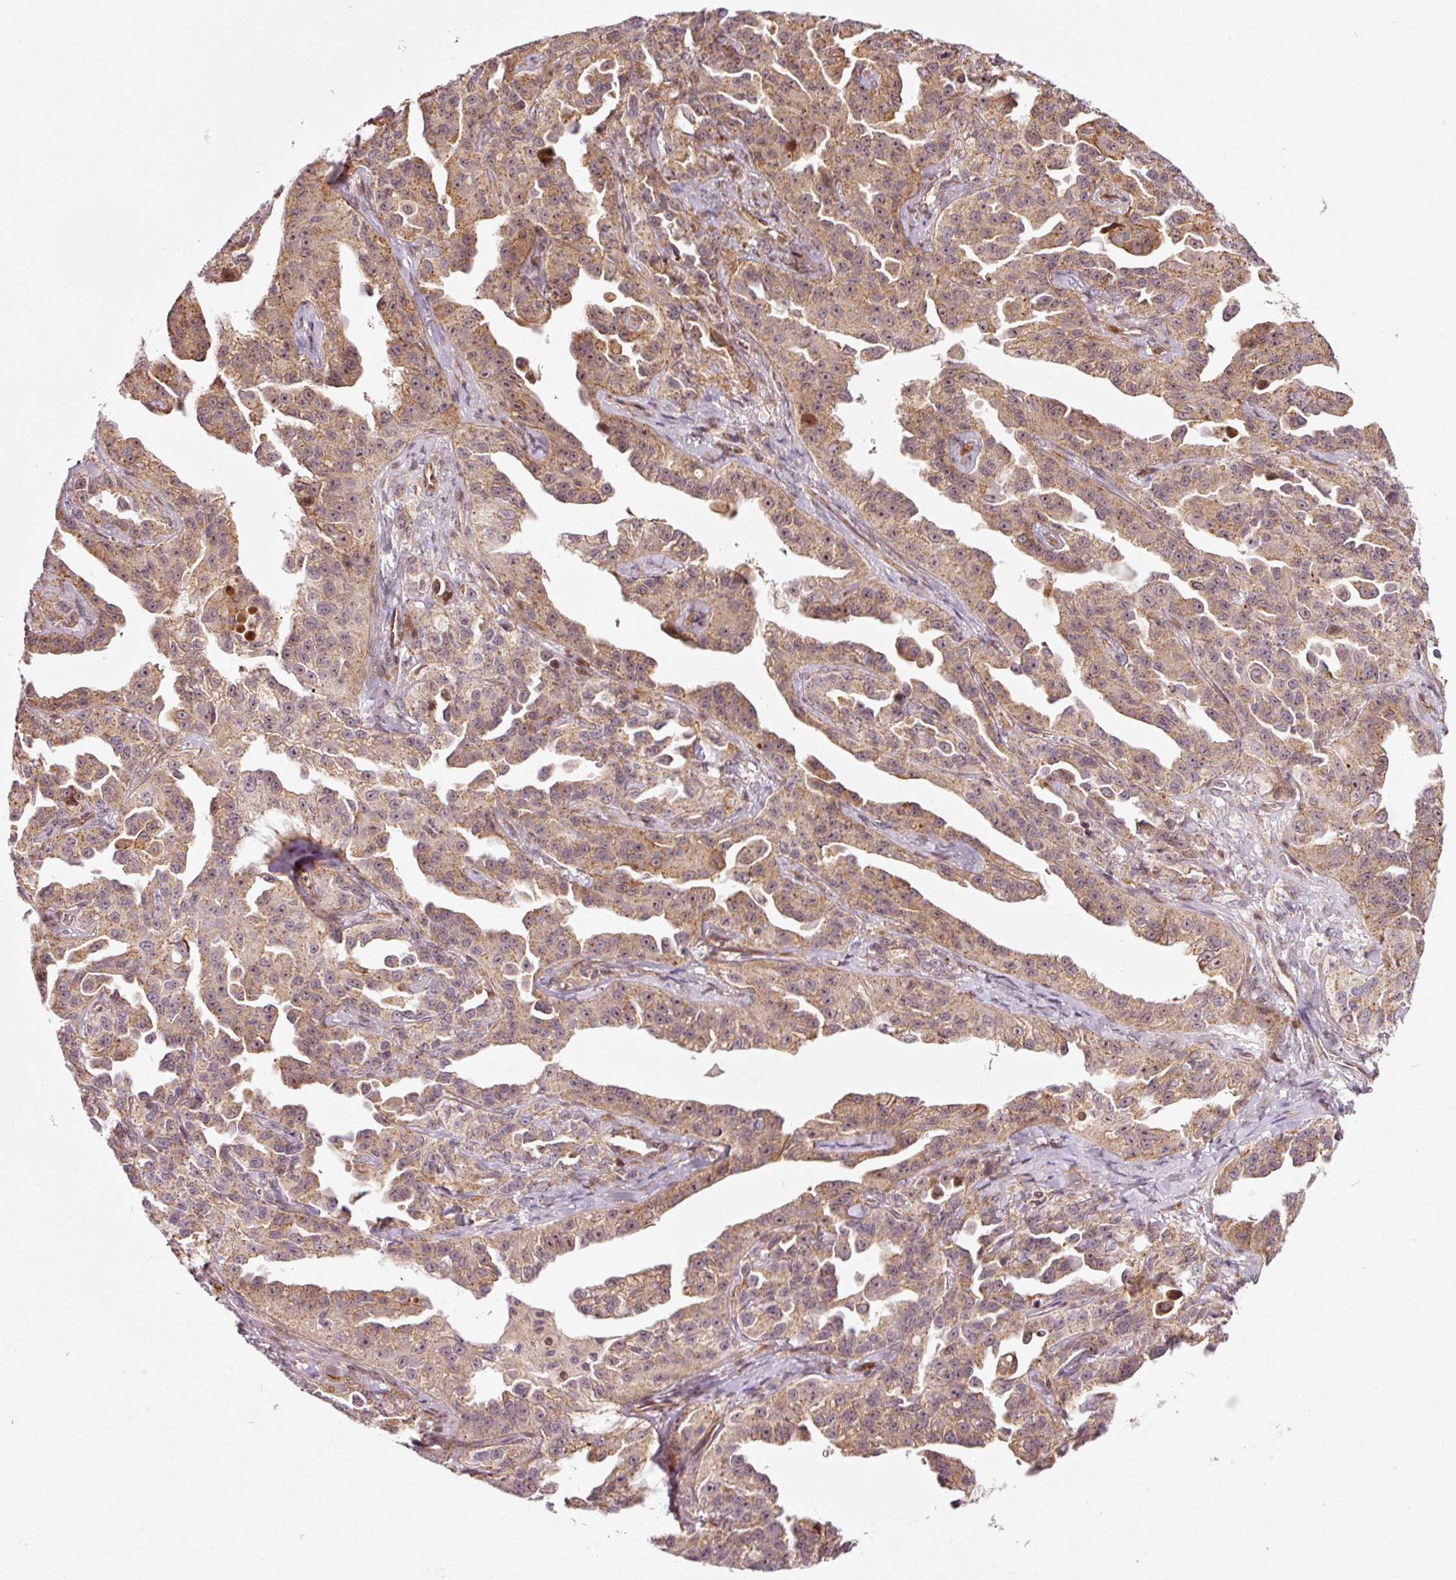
{"staining": {"intensity": "moderate", "quantity": ">75%", "location": "cytoplasmic/membranous"}, "tissue": "ovarian cancer", "cell_type": "Tumor cells", "image_type": "cancer", "snomed": [{"axis": "morphology", "description": "Cystadenocarcinoma, serous, NOS"}, {"axis": "topography", "description": "Ovary"}], "caption": "This micrograph reveals immunohistochemistry (IHC) staining of human ovarian serous cystadenocarcinoma, with medium moderate cytoplasmic/membranous expression in about >75% of tumor cells.", "gene": "ANKRD20A1", "patient": {"sex": "female", "age": 75}}